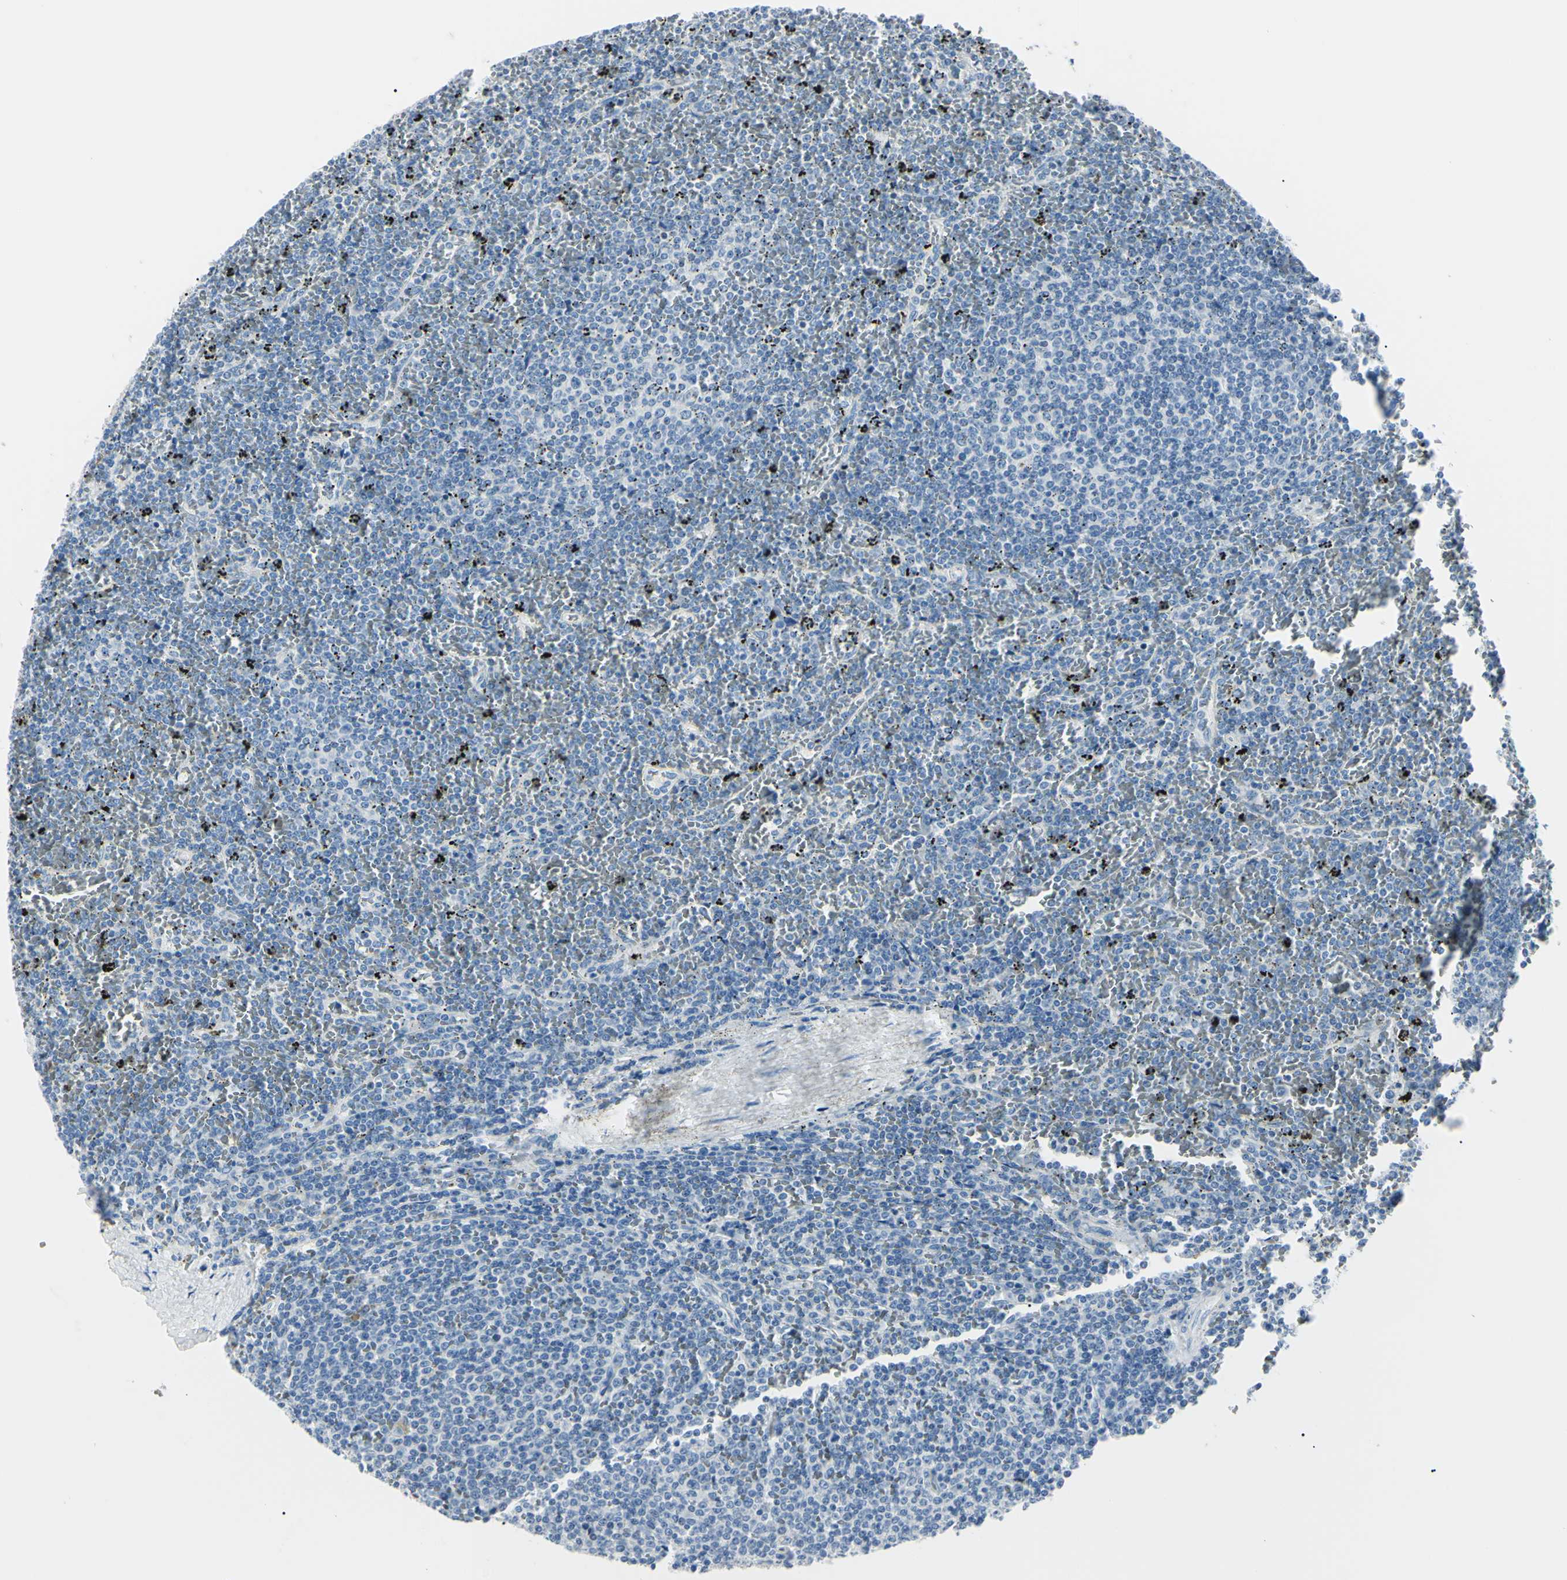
{"staining": {"intensity": "negative", "quantity": "none", "location": "none"}, "tissue": "lymphoma", "cell_type": "Tumor cells", "image_type": "cancer", "snomed": [{"axis": "morphology", "description": "Malignant lymphoma, non-Hodgkin's type, Low grade"}, {"axis": "topography", "description": "Spleen"}], "caption": "Immunohistochemistry of lymphoma demonstrates no positivity in tumor cells.", "gene": "CA2", "patient": {"sex": "female", "age": 77}}